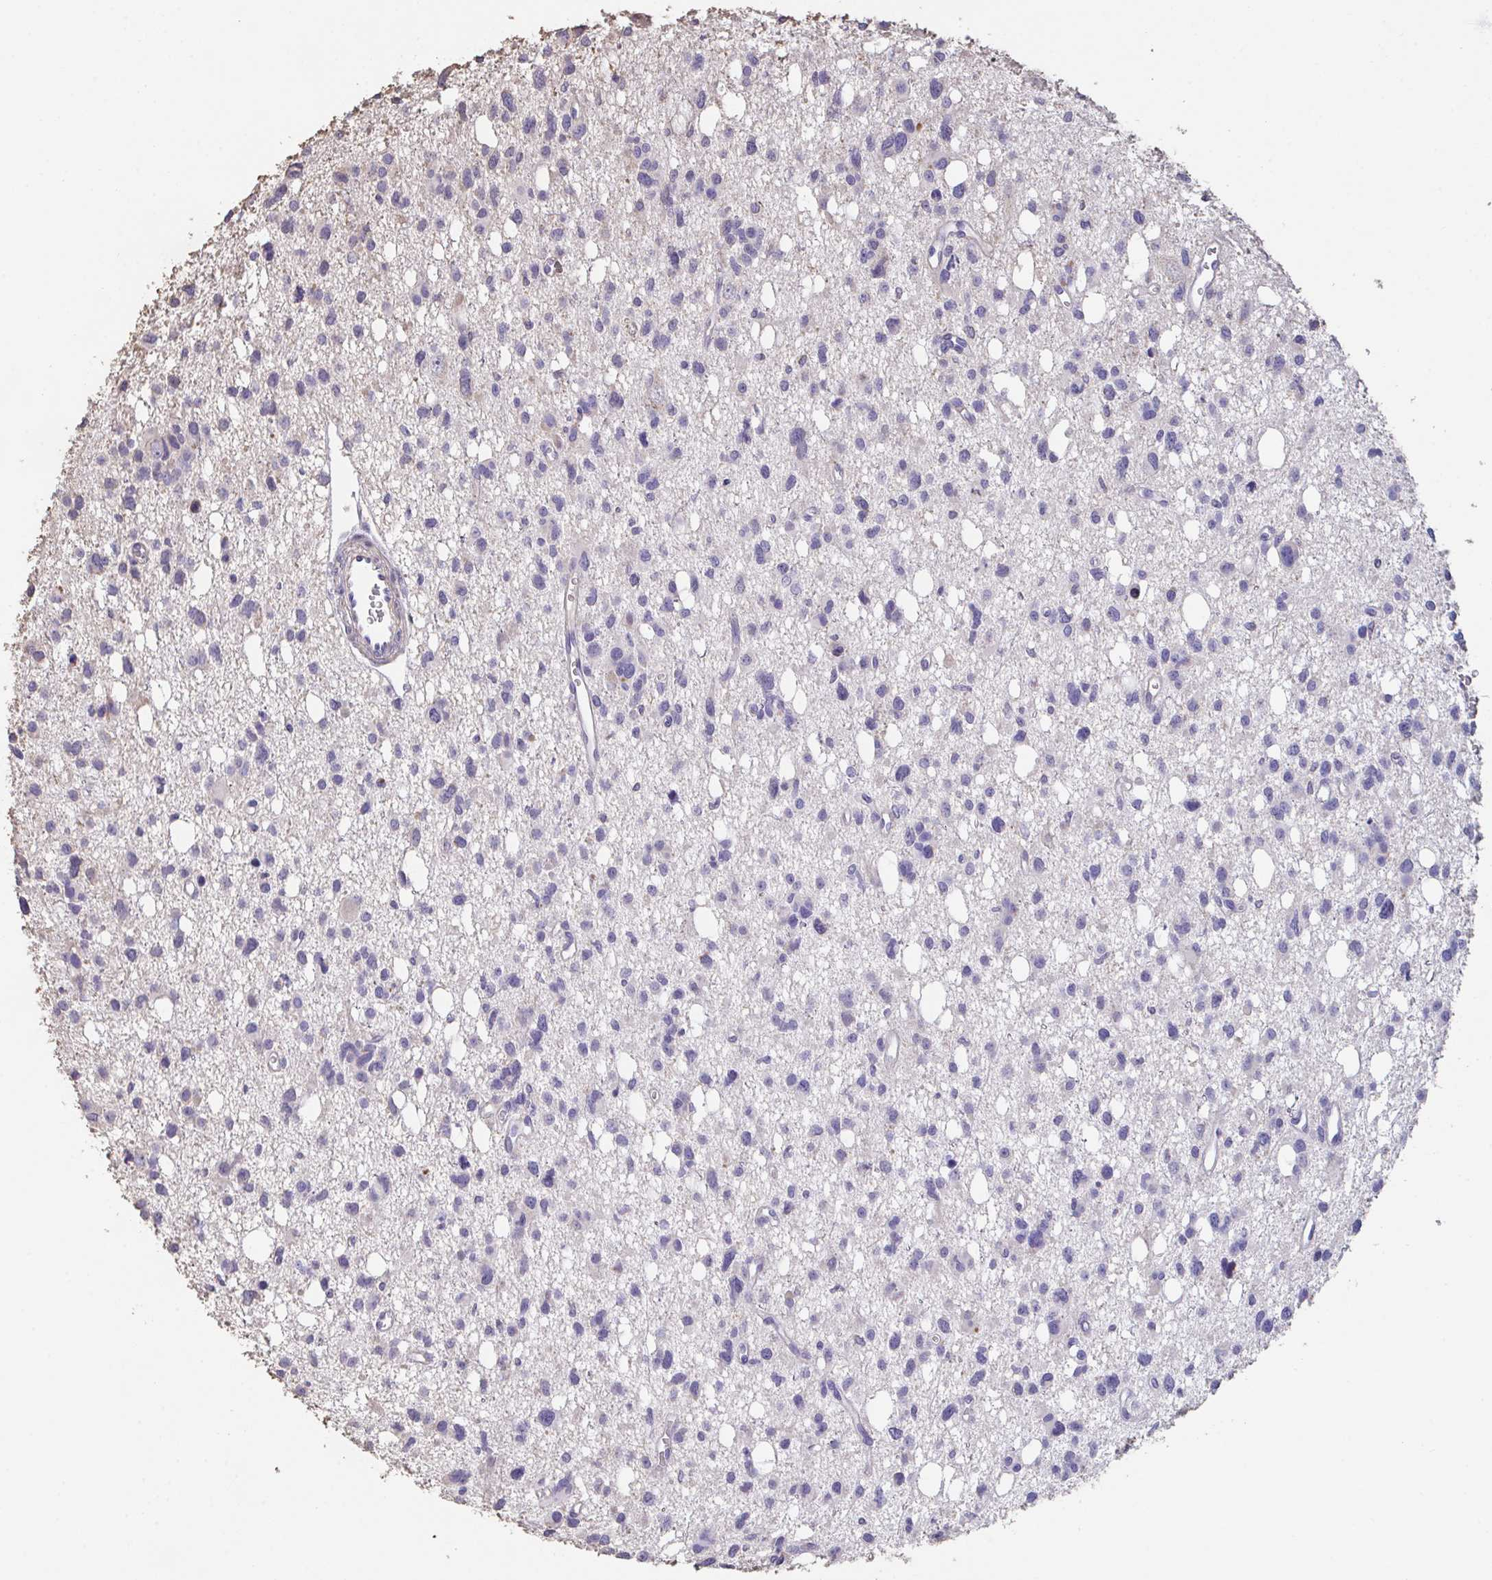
{"staining": {"intensity": "negative", "quantity": "none", "location": "none"}, "tissue": "glioma", "cell_type": "Tumor cells", "image_type": "cancer", "snomed": [{"axis": "morphology", "description": "Glioma, malignant, High grade"}, {"axis": "topography", "description": "Brain"}], "caption": "Tumor cells are negative for protein expression in human malignant glioma (high-grade). Nuclei are stained in blue.", "gene": "IL23R", "patient": {"sex": "male", "age": 23}}